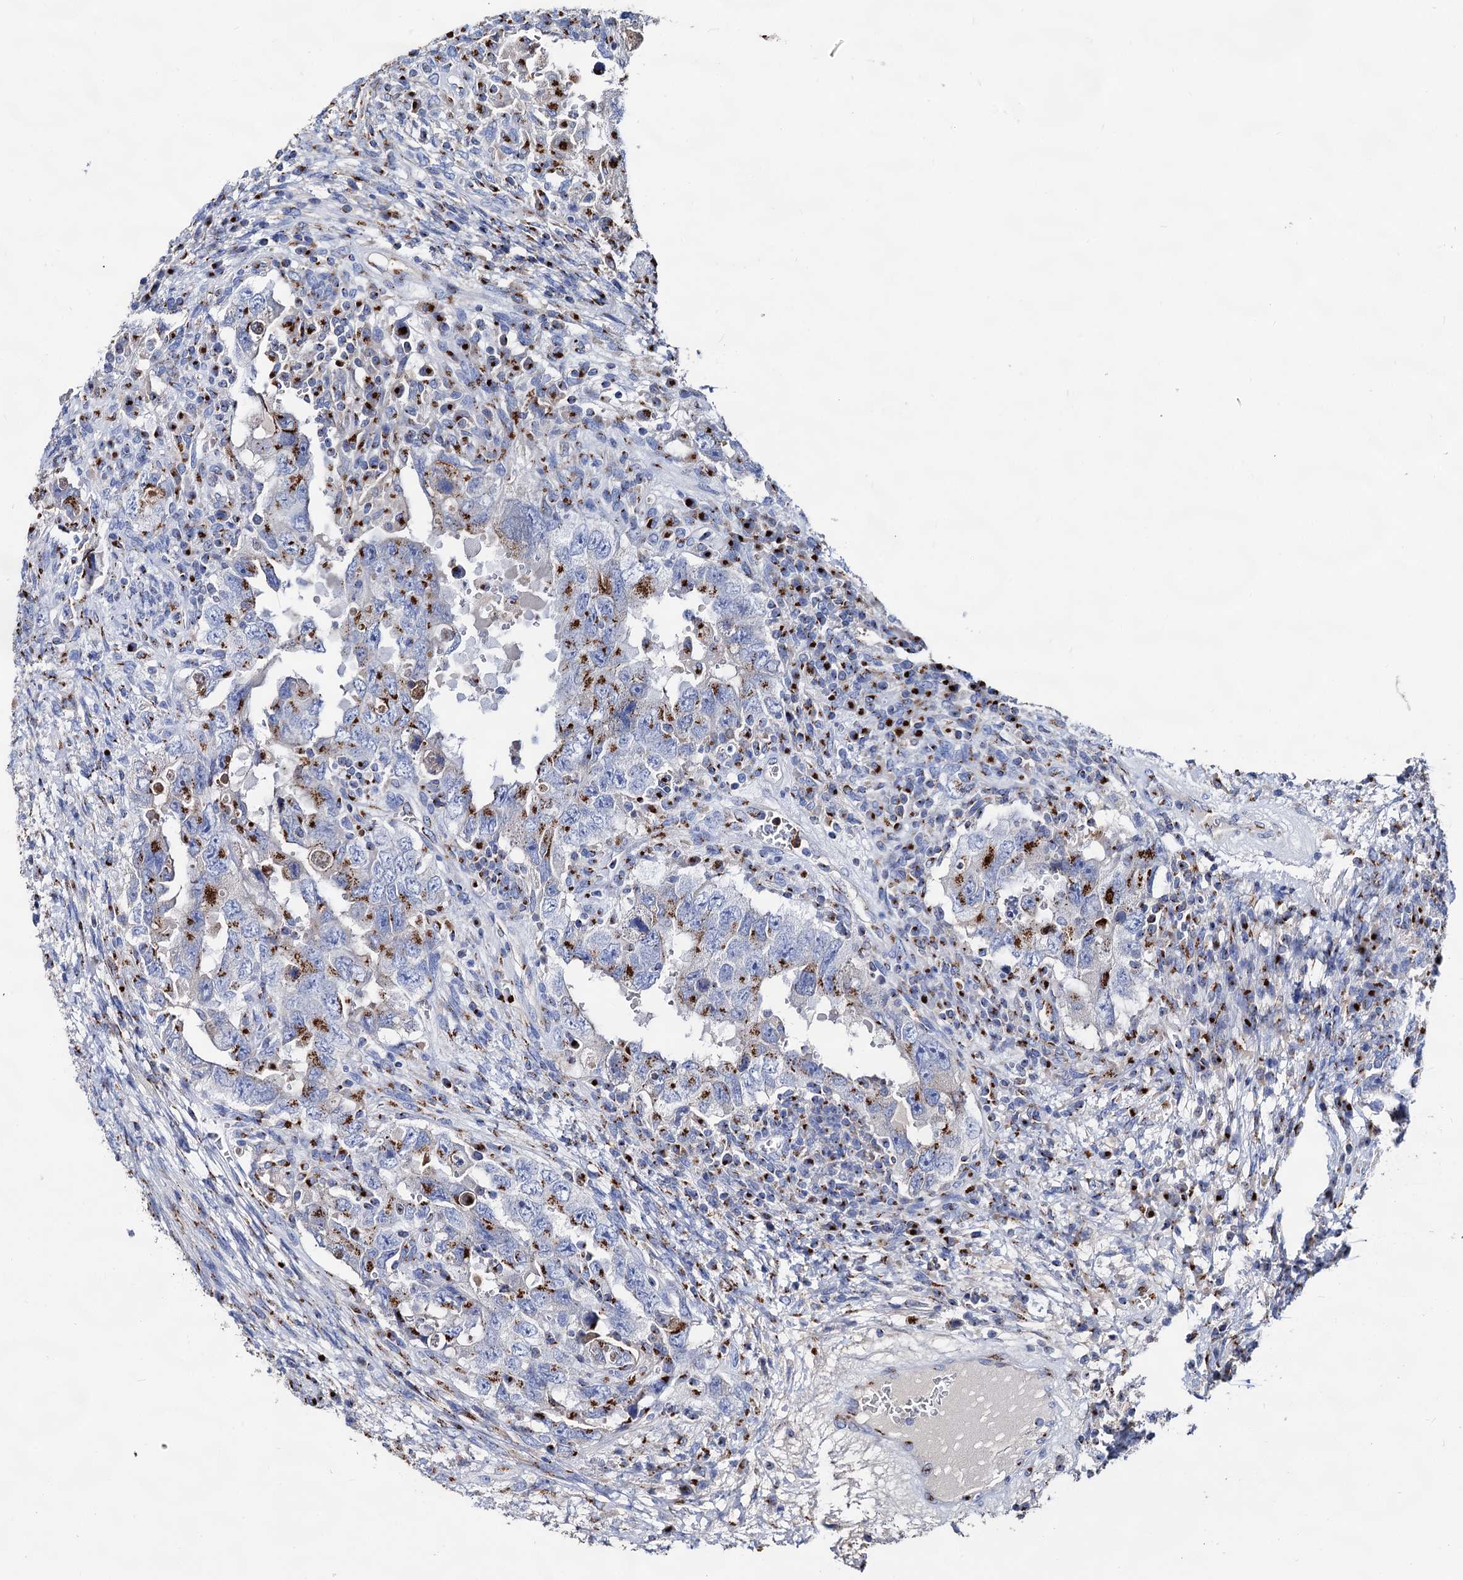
{"staining": {"intensity": "strong", "quantity": "25%-75%", "location": "cytoplasmic/membranous"}, "tissue": "testis cancer", "cell_type": "Tumor cells", "image_type": "cancer", "snomed": [{"axis": "morphology", "description": "Carcinoma, Embryonal, NOS"}, {"axis": "topography", "description": "Testis"}], "caption": "Strong cytoplasmic/membranous staining for a protein is present in approximately 25%-75% of tumor cells of testis embryonal carcinoma using immunohistochemistry.", "gene": "TM9SF3", "patient": {"sex": "male", "age": 26}}